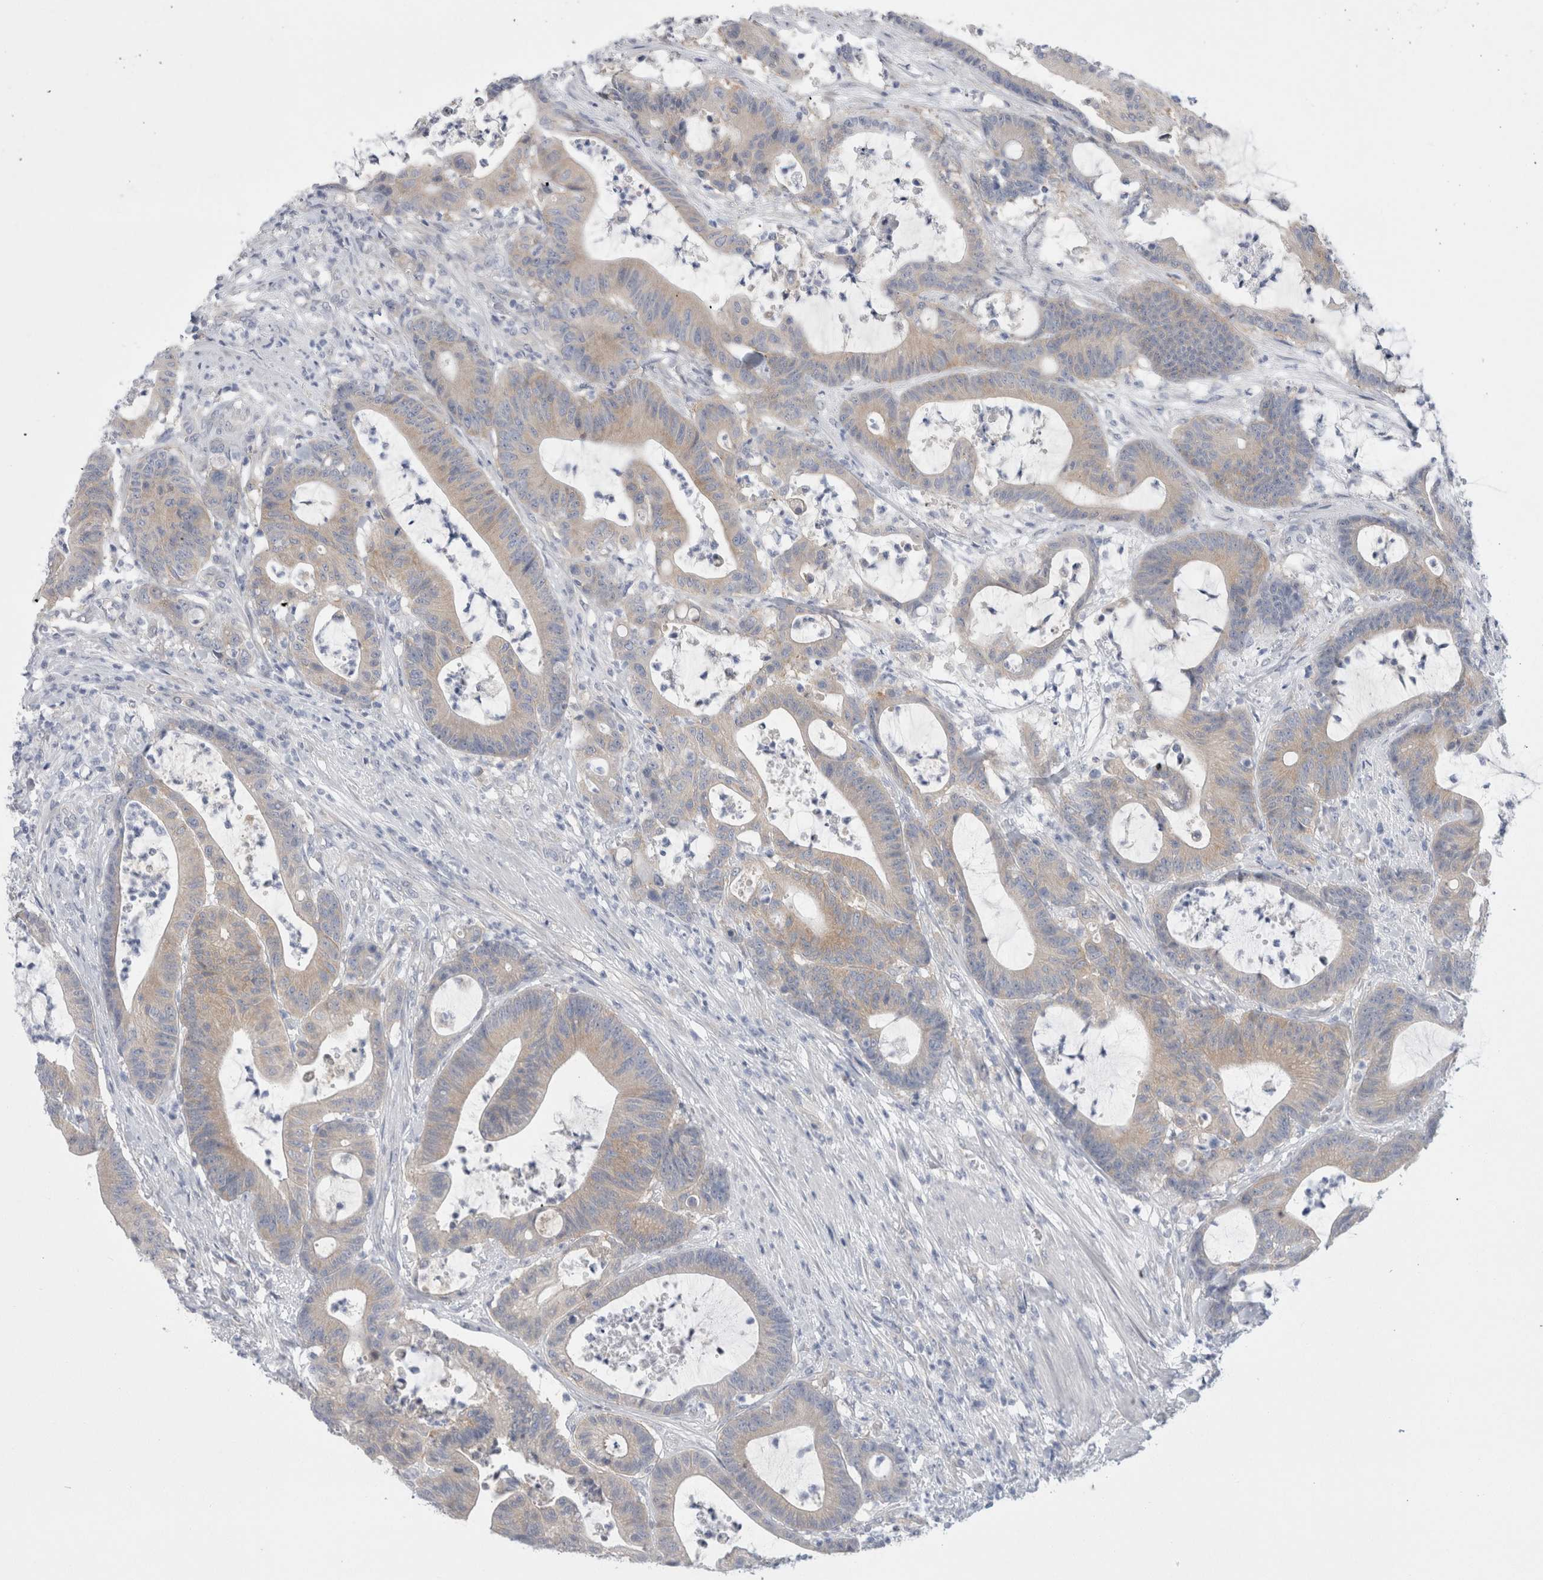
{"staining": {"intensity": "weak", "quantity": "25%-75%", "location": "cytoplasmic/membranous"}, "tissue": "colorectal cancer", "cell_type": "Tumor cells", "image_type": "cancer", "snomed": [{"axis": "morphology", "description": "Adenocarcinoma, NOS"}, {"axis": "topography", "description": "Colon"}], "caption": "Immunohistochemistry (IHC) image of neoplastic tissue: human colorectal cancer (adenocarcinoma) stained using IHC shows low levels of weak protein expression localized specifically in the cytoplasmic/membranous of tumor cells, appearing as a cytoplasmic/membranous brown color.", "gene": "WIPF2", "patient": {"sex": "female", "age": 84}}